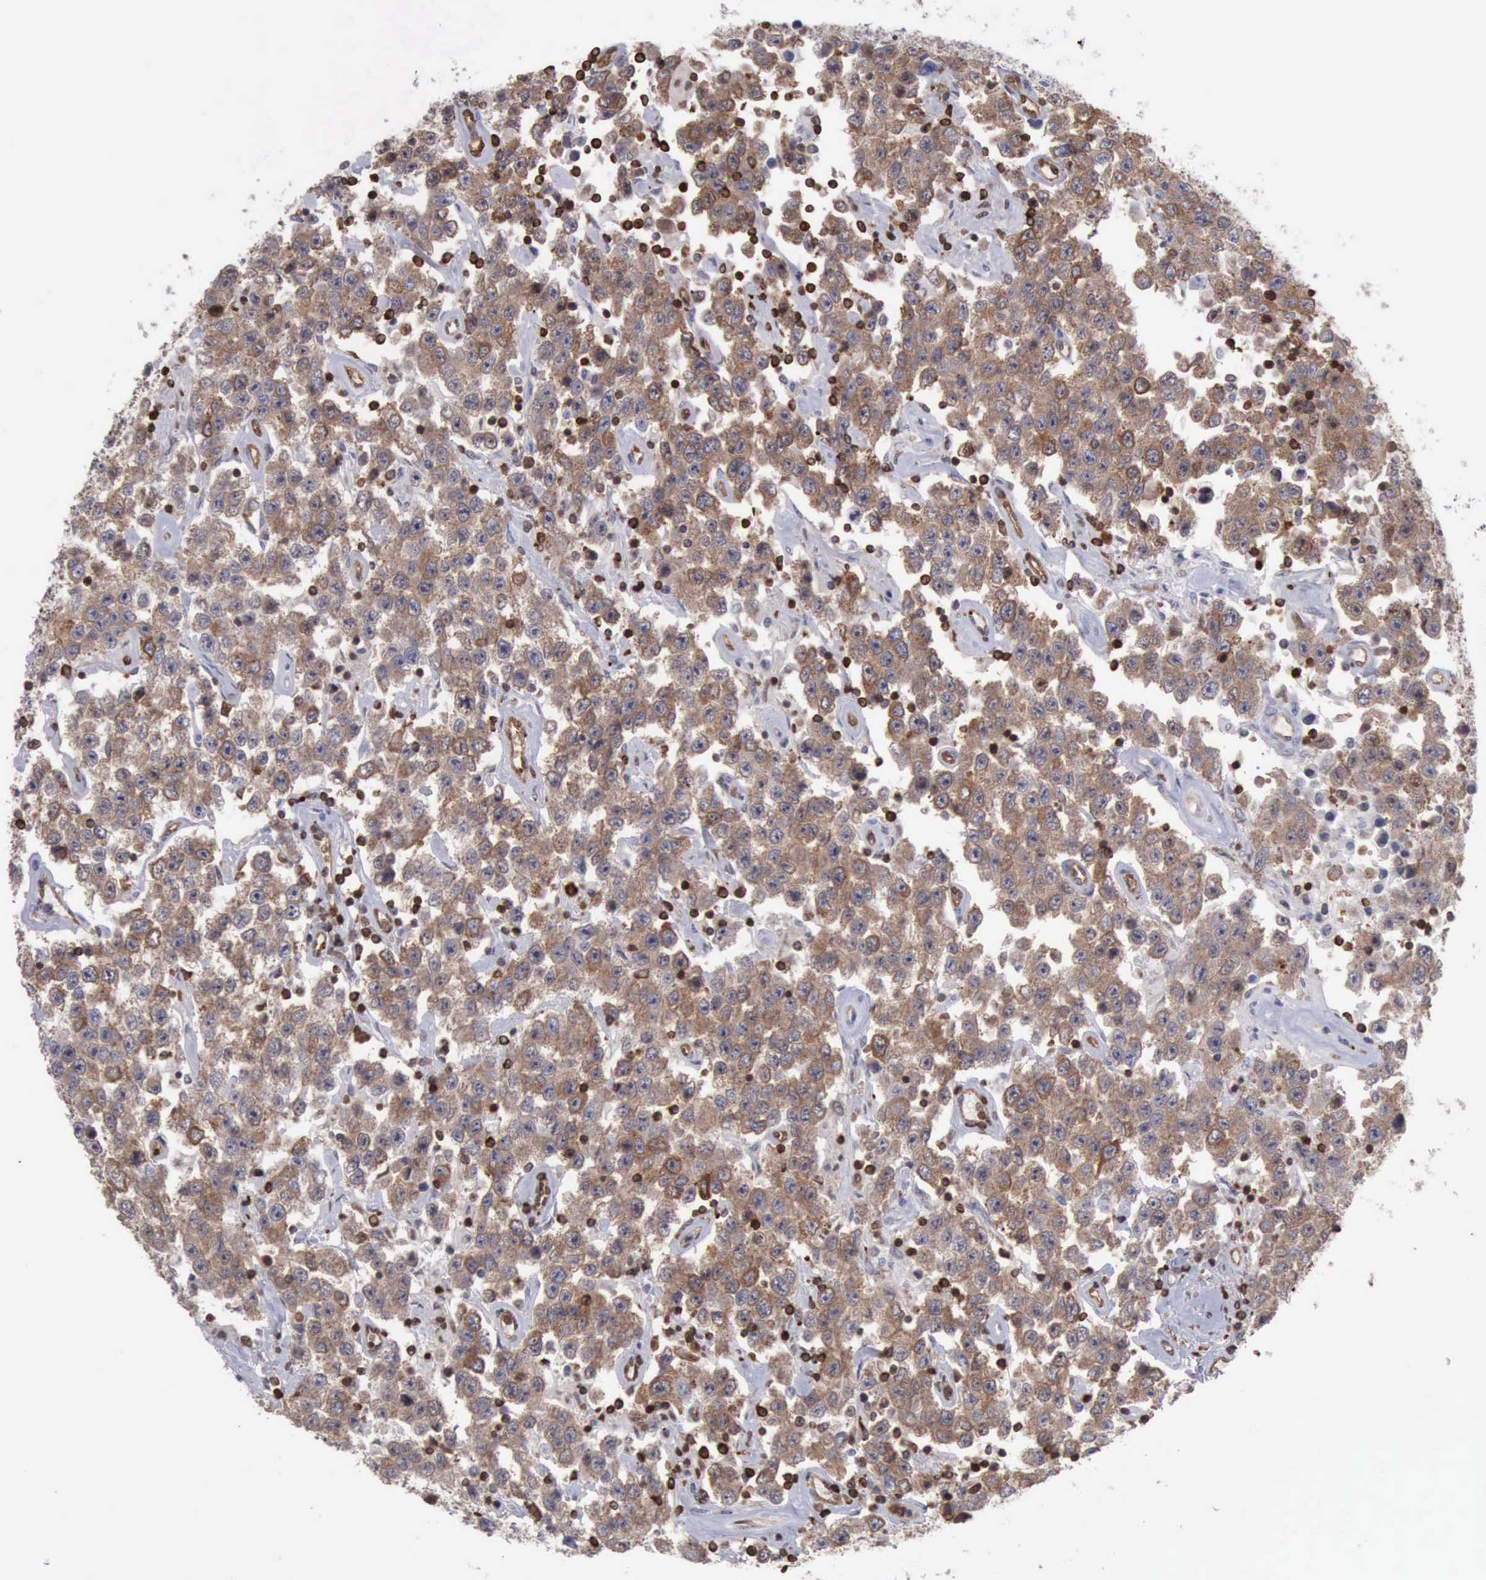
{"staining": {"intensity": "strong", "quantity": ">75%", "location": "cytoplasmic/membranous"}, "tissue": "testis cancer", "cell_type": "Tumor cells", "image_type": "cancer", "snomed": [{"axis": "morphology", "description": "Seminoma, NOS"}, {"axis": "topography", "description": "Testis"}], "caption": "The immunohistochemical stain labels strong cytoplasmic/membranous expression in tumor cells of testis cancer (seminoma) tissue. The staining is performed using DAB brown chromogen to label protein expression. The nuclei are counter-stained blue using hematoxylin.", "gene": "PDCD4", "patient": {"sex": "male", "age": 52}}